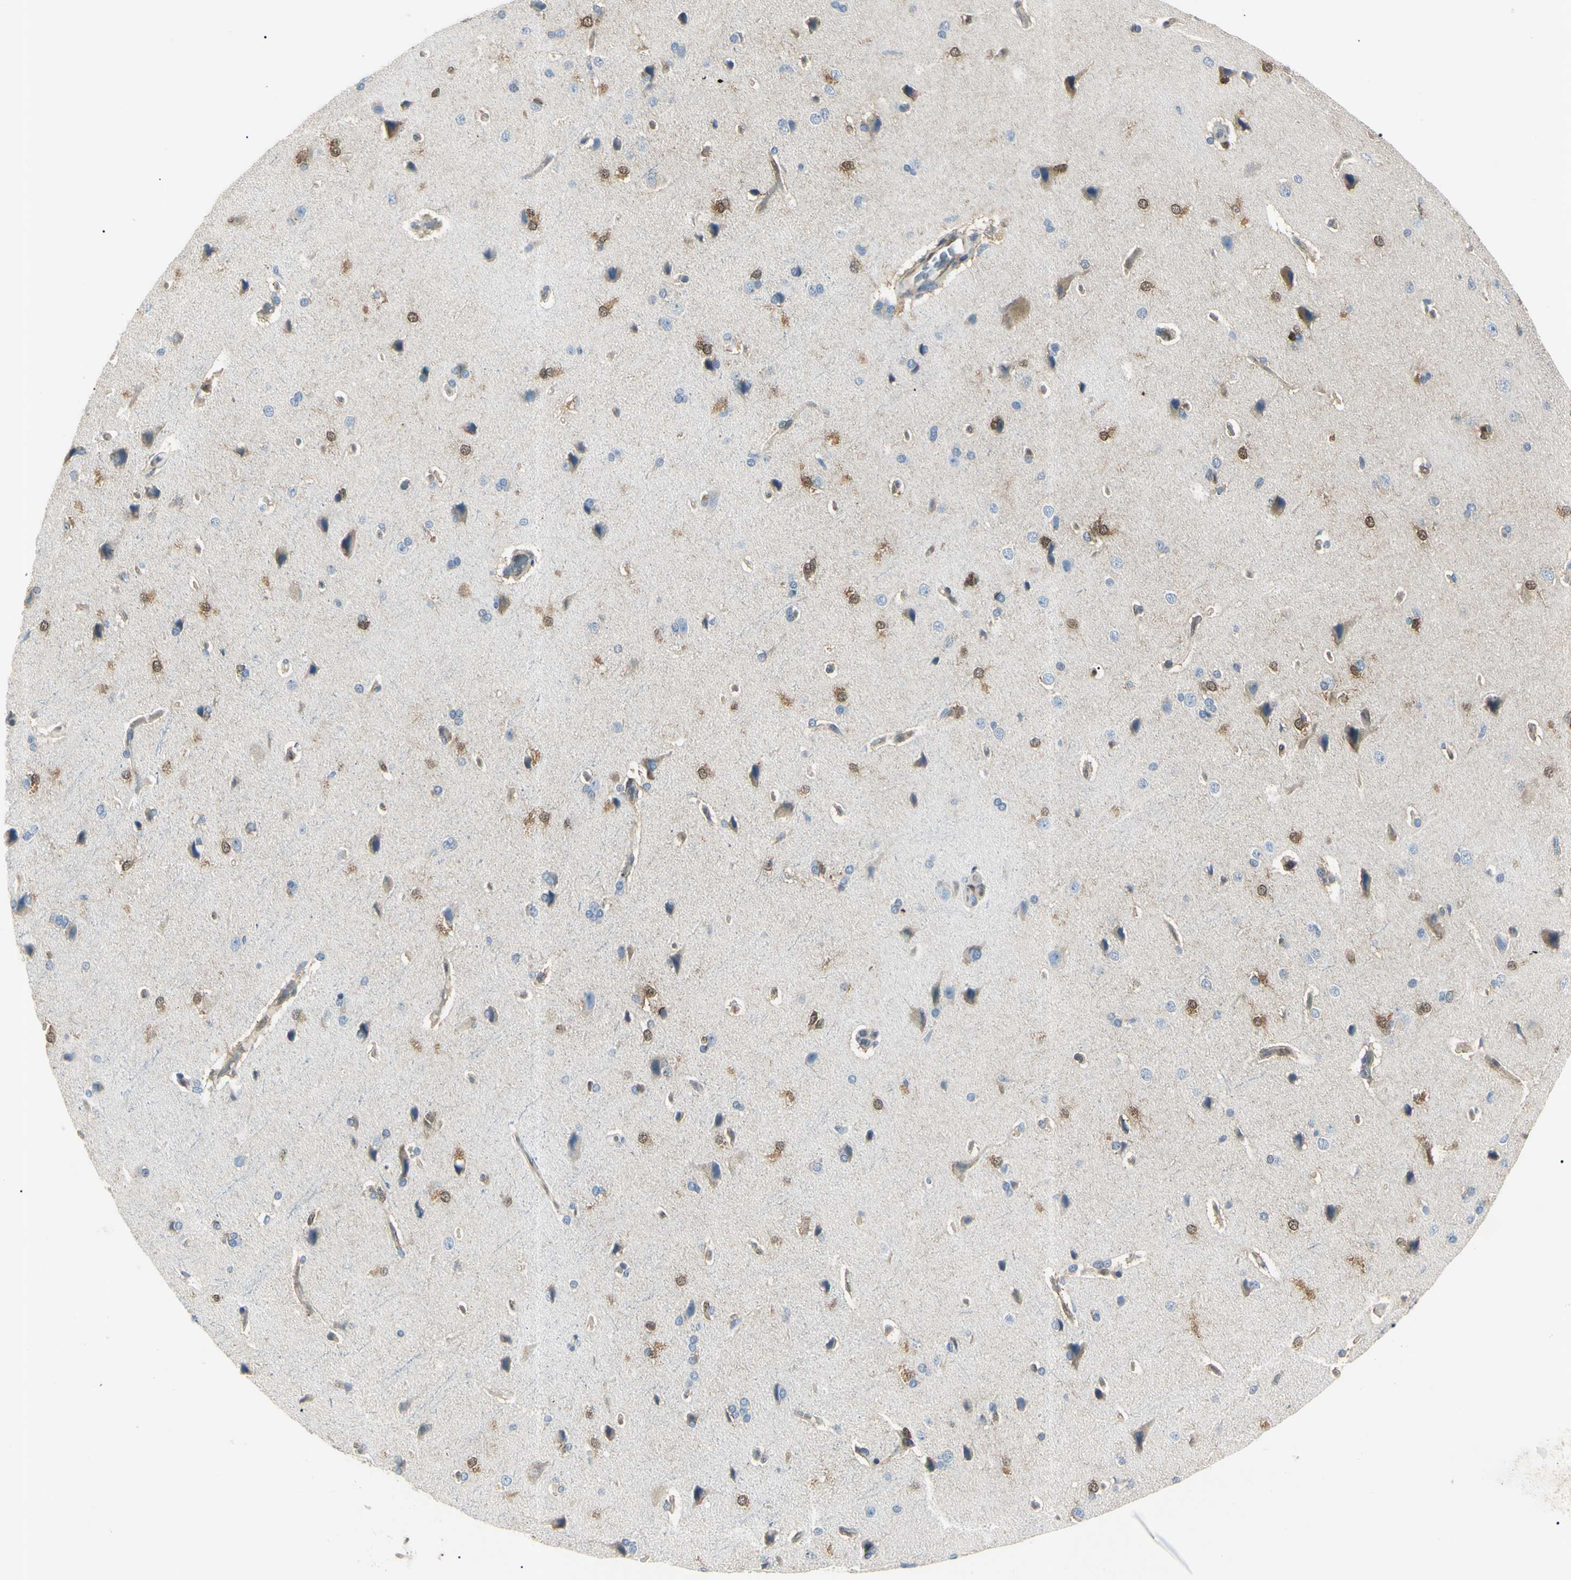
{"staining": {"intensity": "moderate", "quantity": ">75%", "location": "cytoplasmic/membranous,nuclear"}, "tissue": "cerebral cortex", "cell_type": "Endothelial cells", "image_type": "normal", "snomed": [{"axis": "morphology", "description": "Normal tissue, NOS"}, {"axis": "topography", "description": "Cerebral cortex"}], "caption": "Immunohistochemical staining of normal human cerebral cortex reveals medium levels of moderate cytoplasmic/membranous,nuclear positivity in approximately >75% of endothelial cells.", "gene": "AKR1C3", "patient": {"sex": "male", "age": 62}}